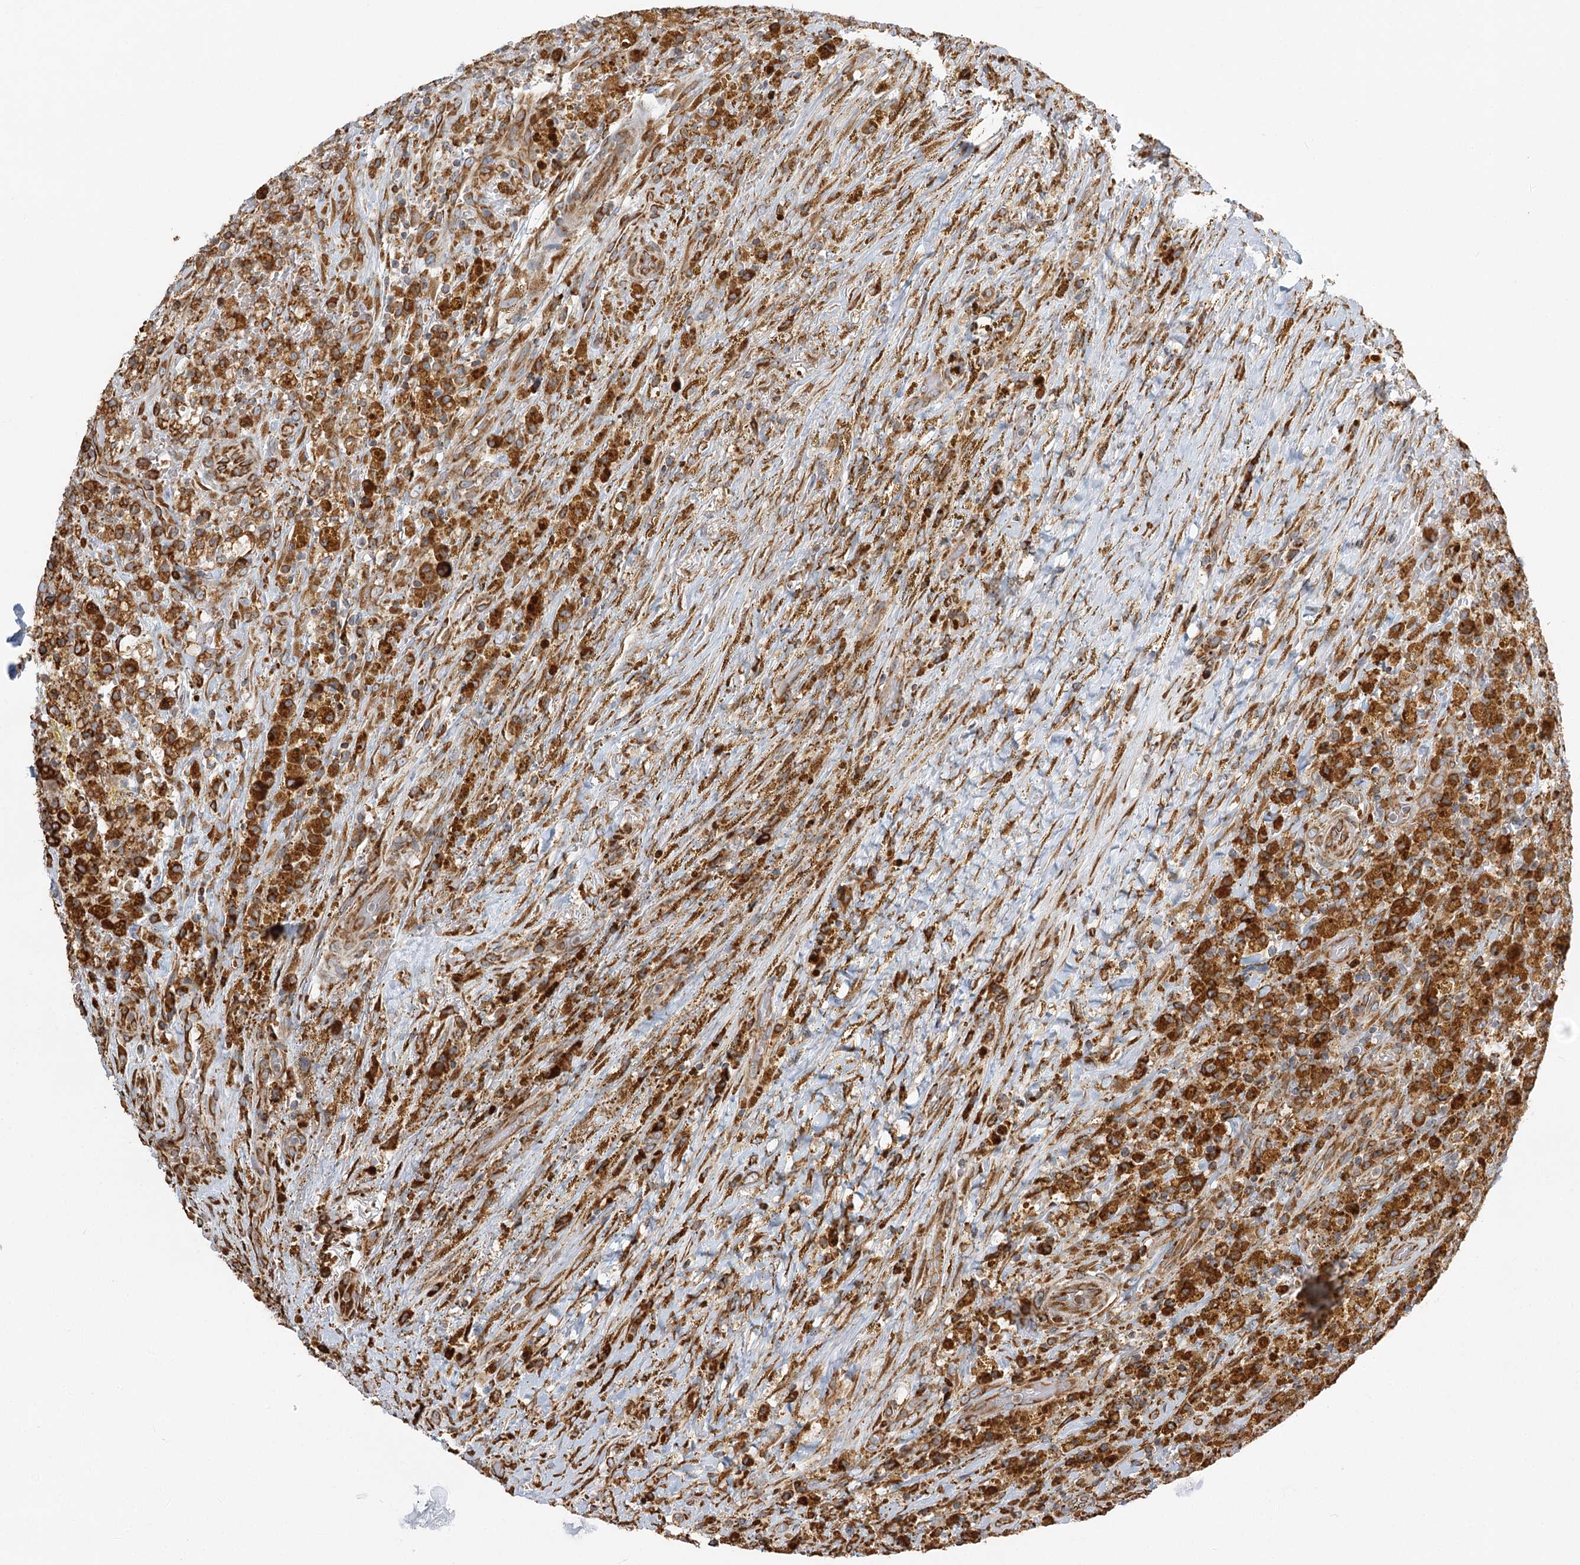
{"staining": {"intensity": "strong", "quantity": ">75%", "location": "cytoplasmic/membranous"}, "tissue": "thyroid cancer", "cell_type": "Tumor cells", "image_type": "cancer", "snomed": [{"axis": "morphology", "description": "Papillary adenocarcinoma, NOS"}, {"axis": "topography", "description": "Thyroid gland"}], "caption": "A histopathology image of human thyroid papillary adenocarcinoma stained for a protein exhibits strong cytoplasmic/membranous brown staining in tumor cells.", "gene": "TAS1R1", "patient": {"sex": "male", "age": 77}}